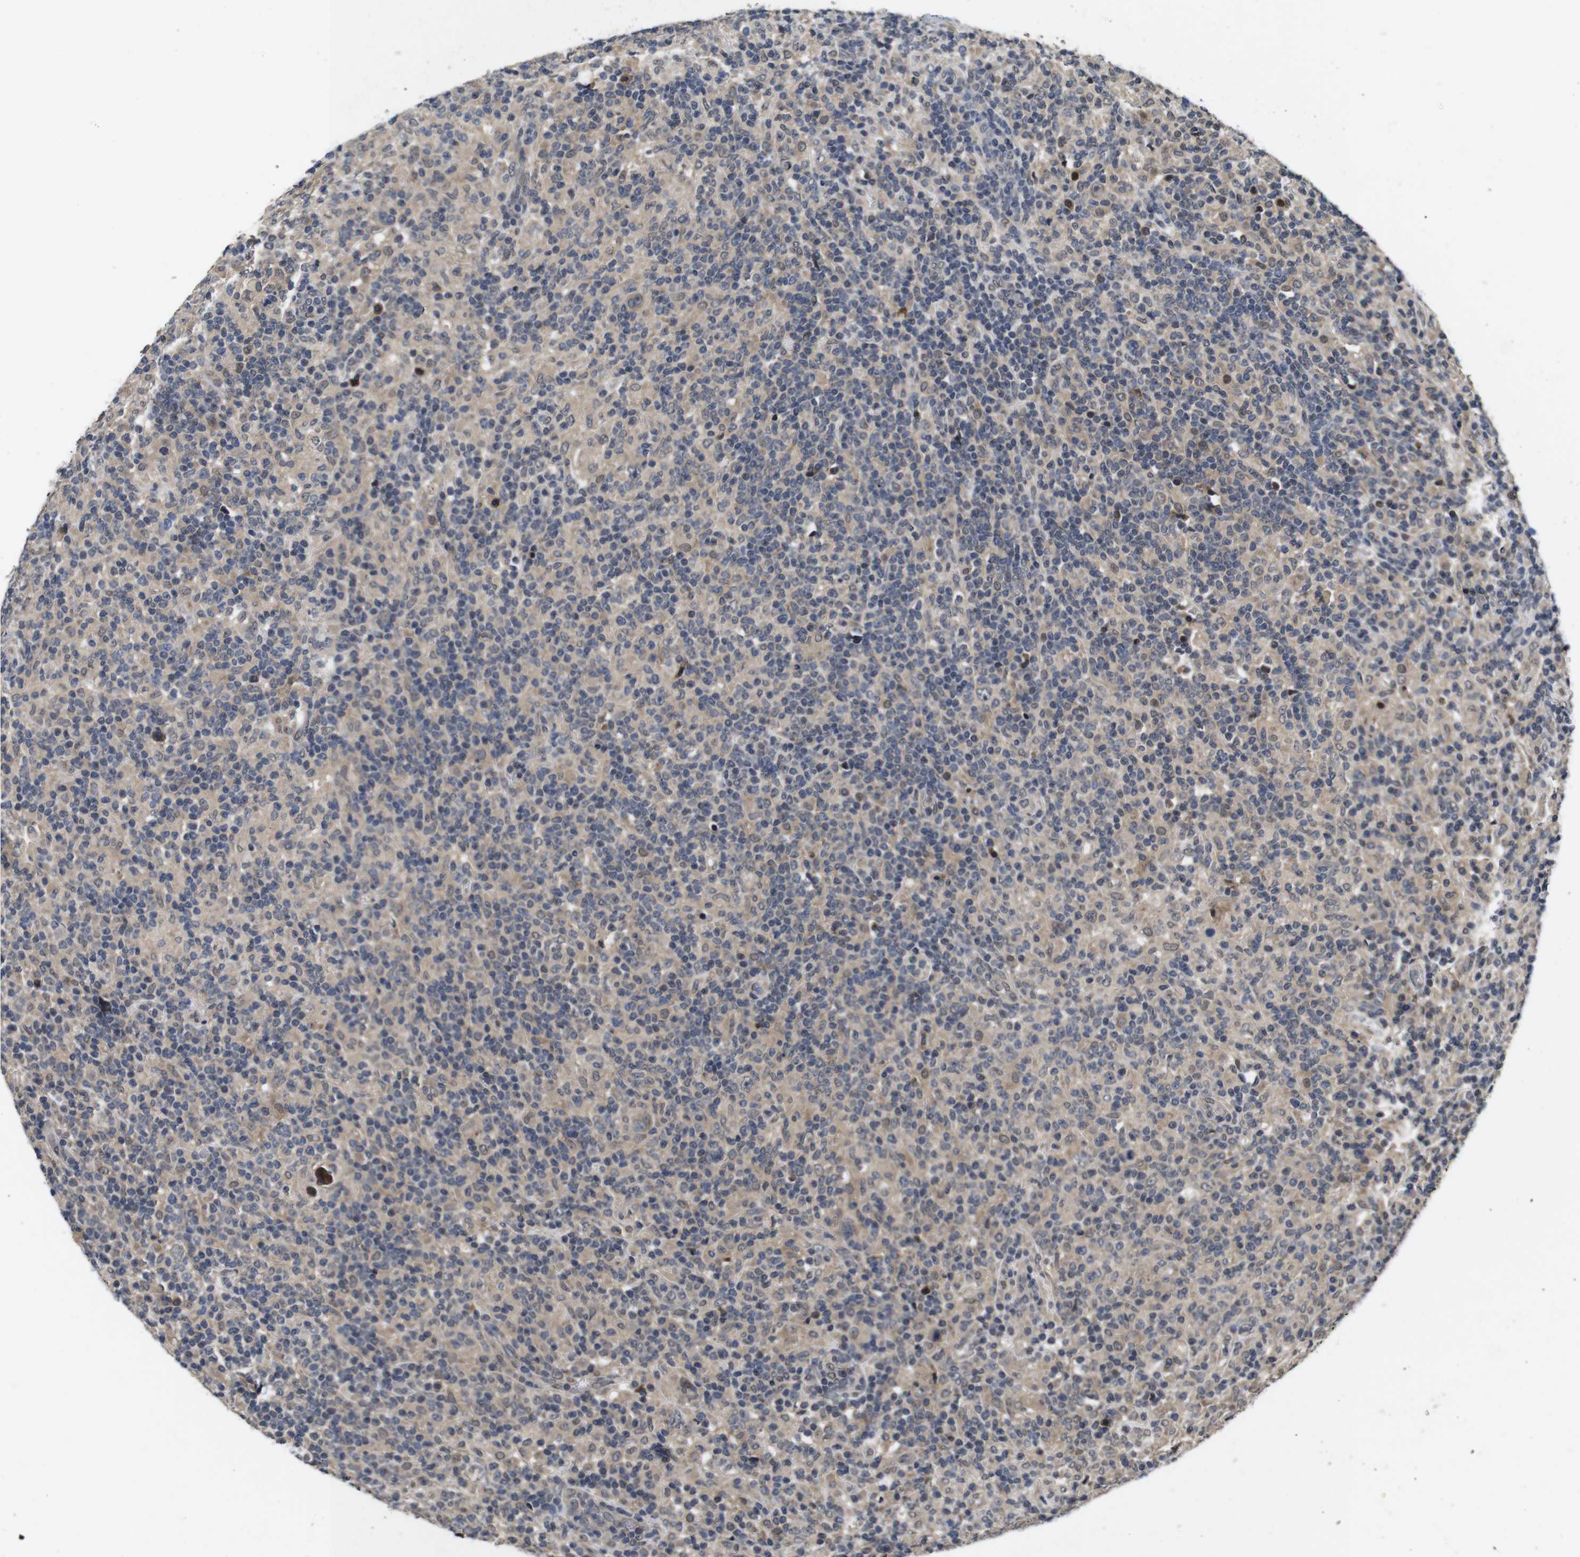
{"staining": {"intensity": "weak", "quantity": "25%-75%", "location": "cytoplasmic/membranous"}, "tissue": "lymphoma", "cell_type": "Tumor cells", "image_type": "cancer", "snomed": [{"axis": "morphology", "description": "Hodgkin's disease, NOS"}, {"axis": "topography", "description": "Lymph node"}], "caption": "This is a micrograph of IHC staining of Hodgkin's disease, which shows weak staining in the cytoplasmic/membranous of tumor cells.", "gene": "ZBTB46", "patient": {"sex": "male", "age": 70}}